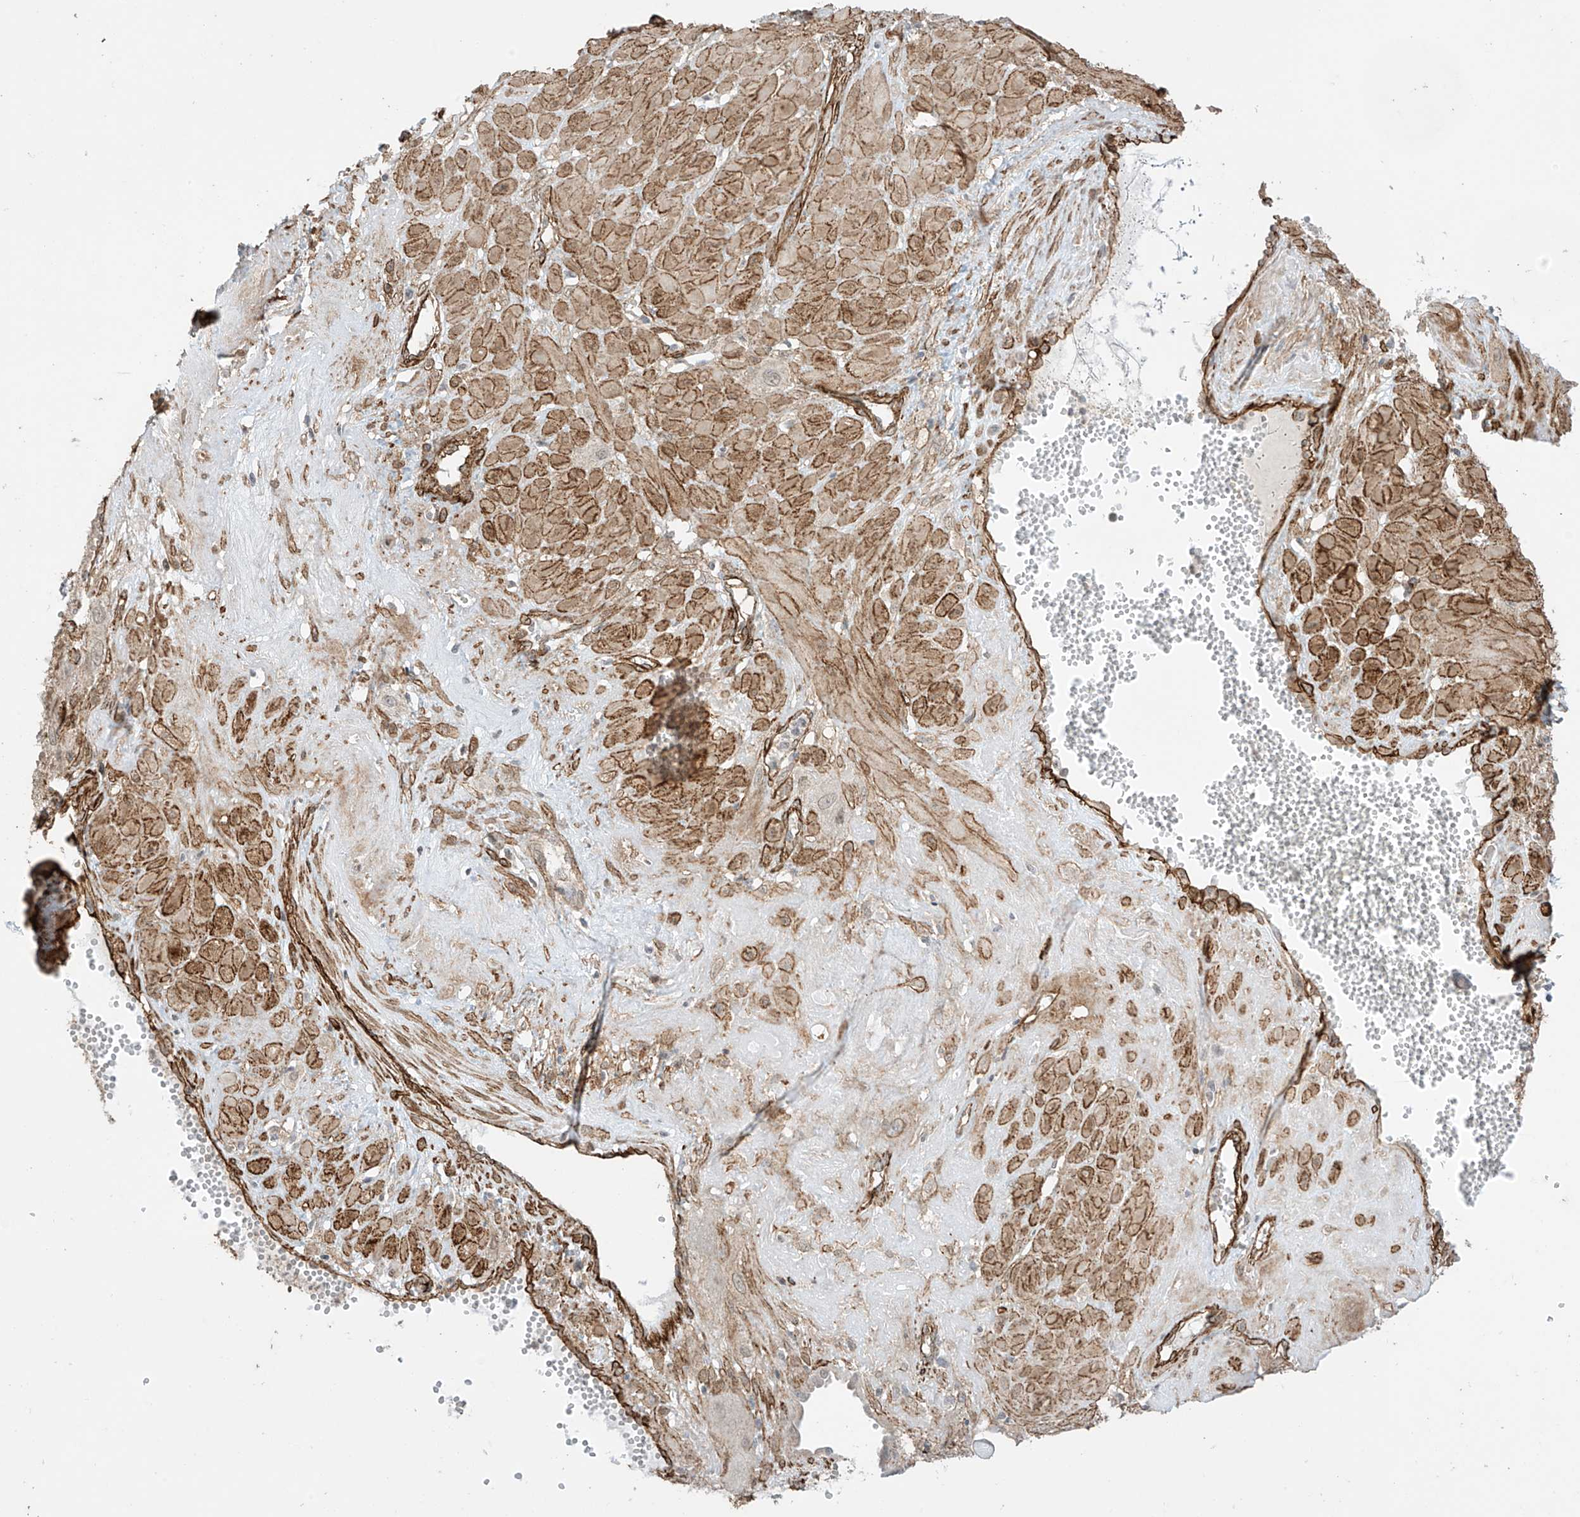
{"staining": {"intensity": "moderate", "quantity": ">75%", "location": "cytoplasmic/membranous"}, "tissue": "cervical cancer", "cell_type": "Tumor cells", "image_type": "cancer", "snomed": [{"axis": "morphology", "description": "Squamous cell carcinoma, NOS"}, {"axis": "topography", "description": "Cervix"}], "caption": "Tumor cells reveal medium levels of moderate cytoplasmic/membranous staining in approximately >75% of cells in cervical cancer.", "gene": "TTLL5", "patient": {"sex": "female", "age": 34}}